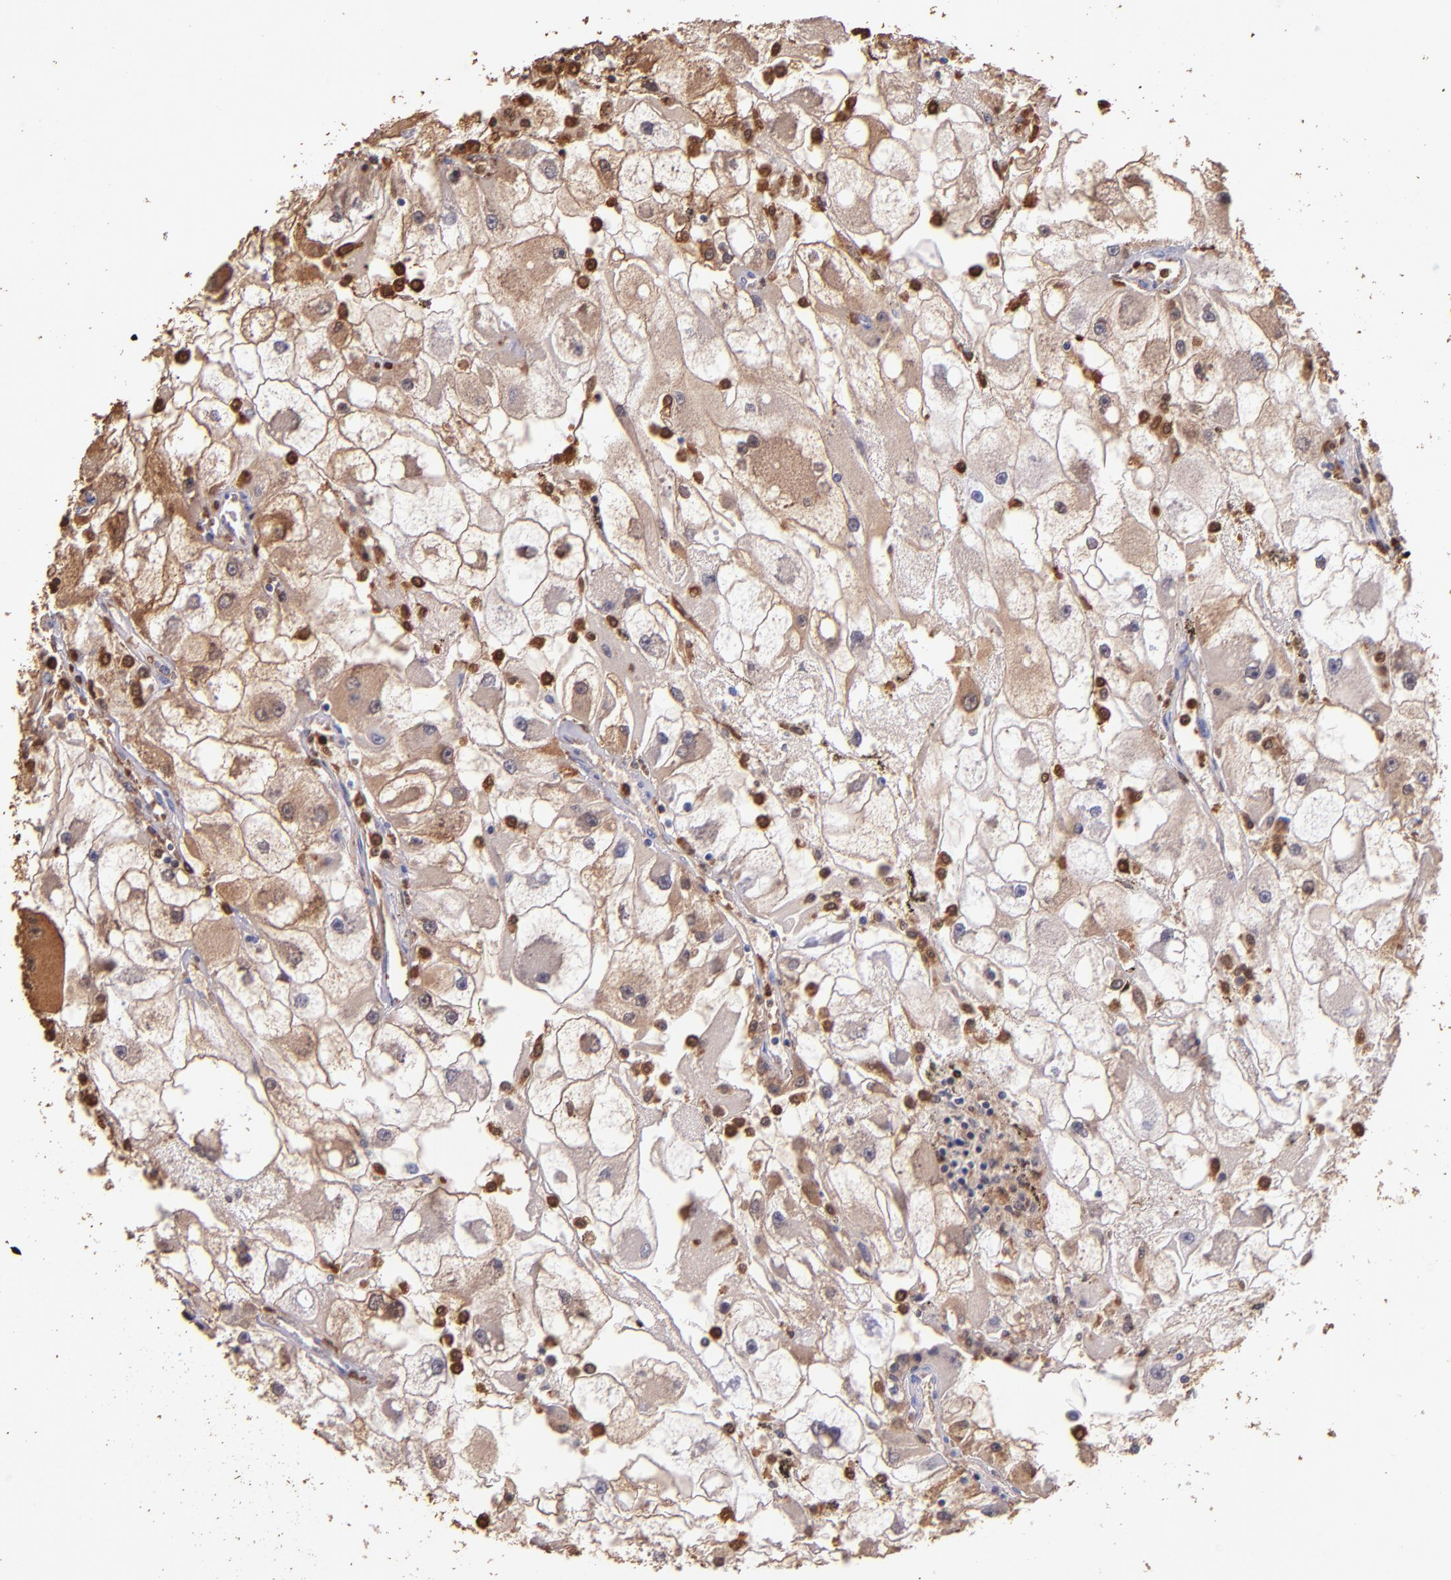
{"staining": {"intensity": "moderate", "quantity": "25%-75%", "location": "cytoplasmic/membranous"}, "tissue": "renal cancer", "cell_type": "Tumor cells", "image_type": "cancer", "snomed": [{"axis": "morphology", "description": "Adenocarcinoma, NOS"}, {"axis": "topography", "description": "Kidney"}], "caption": "Renal adenocarcinoma stained for a protein (brown) shows moderate cytoplasmic/membranous positive staining in approximately 25%-75% of tumor cells.", "gene": "S100A6", "patient": {"sex": "female", "age": 73}}